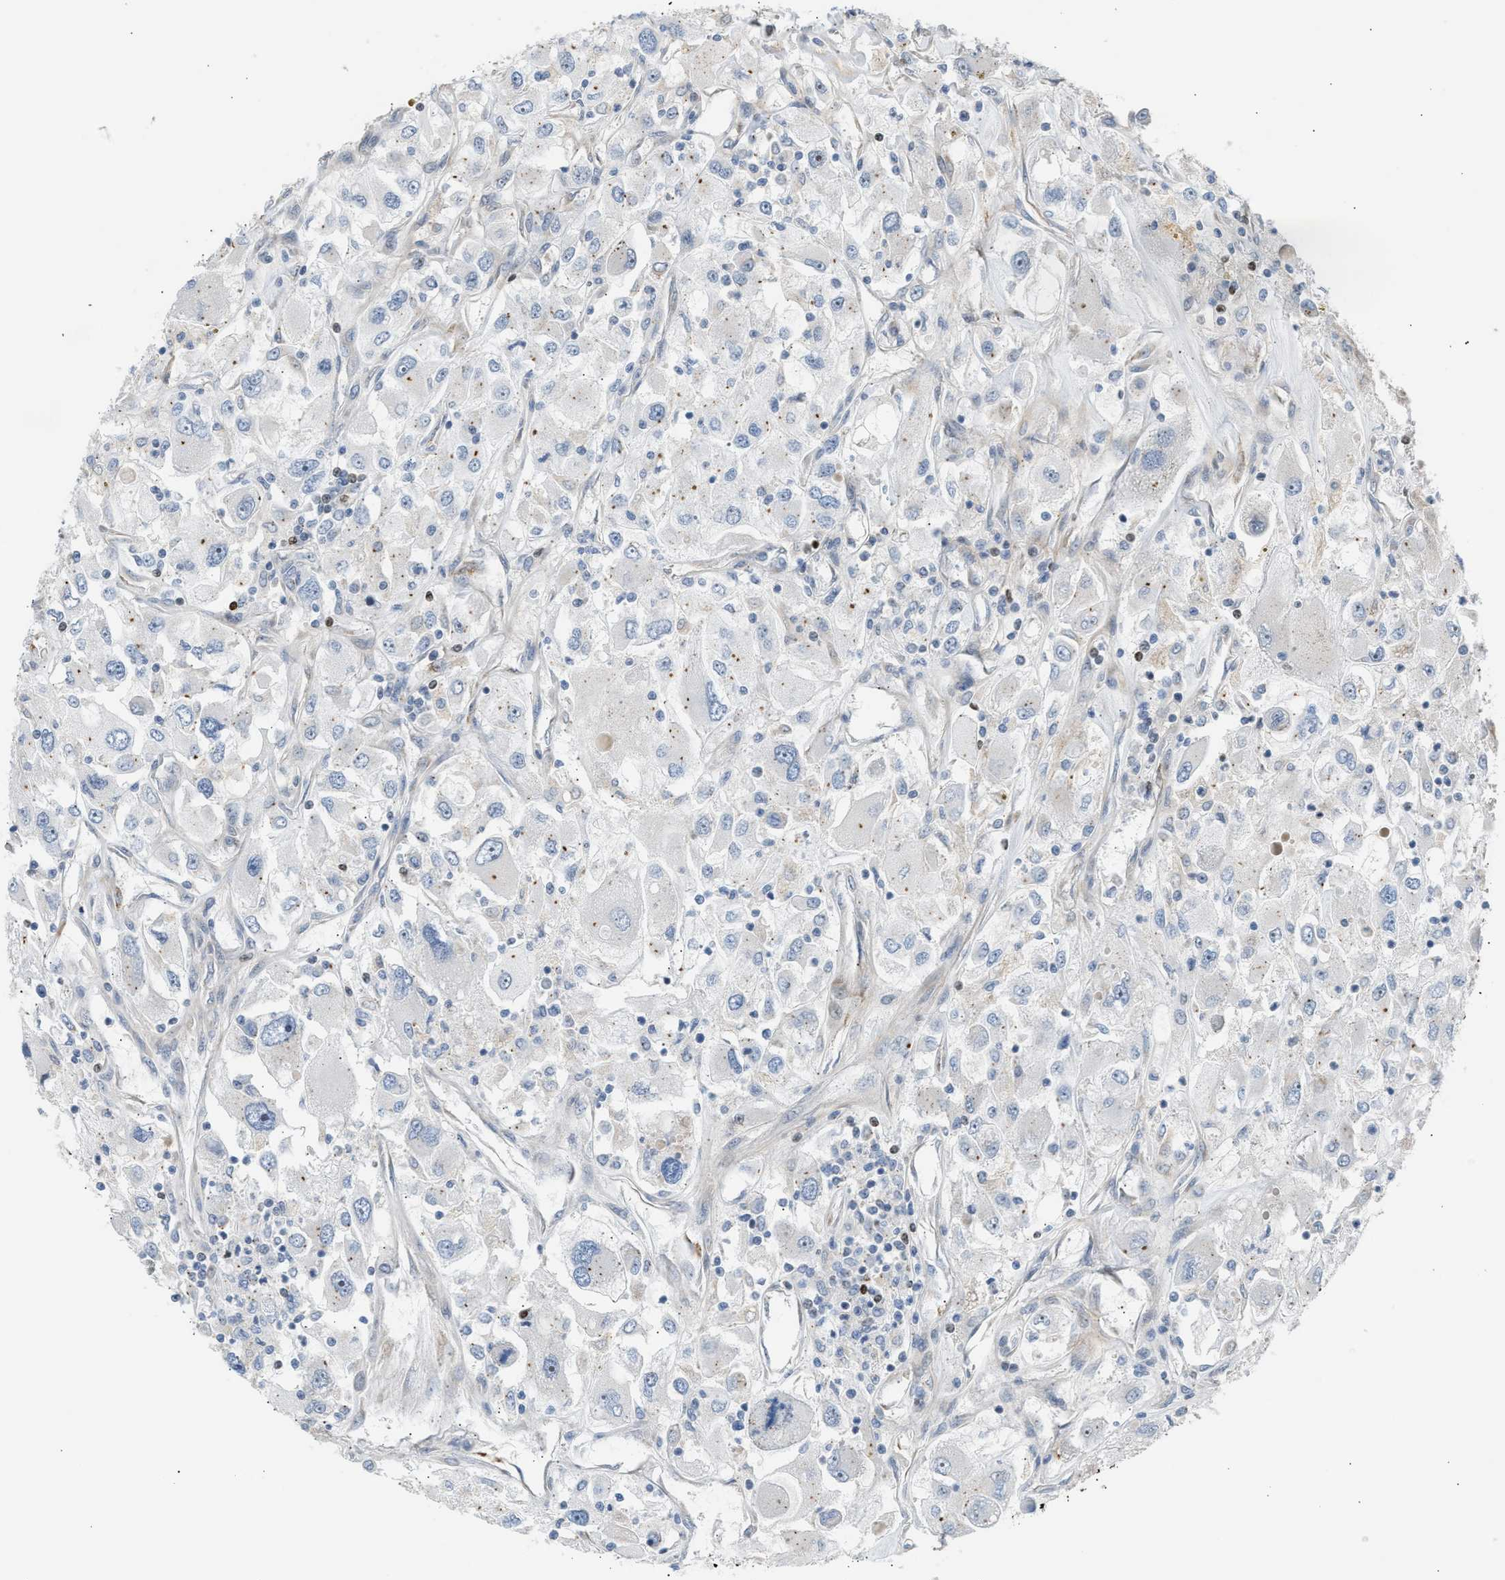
{"staining": {"intensity": "negative", "quantity": "none", "location": "none"}, "tissue": "renal cancer", "cell_type": "Tumor cells", "image_type": "cancer", "snomed": [{"axis": "morphology", "description": "Adenocarcinoma, NOS"}, {"axis": "topography", "description": "Kidney"}], "caption": "A micrograph of human renal cancer (adenocarcinoma) is negative for staining in tumor cells. (Stains: DAB (3,3'-diaminobenzidine) IHC with hematoxylin counter stain, Microscopy: brightfield microscopy at high magnification).", "gene": "NPS", "patient": {"sex": "female", "age": 52}}